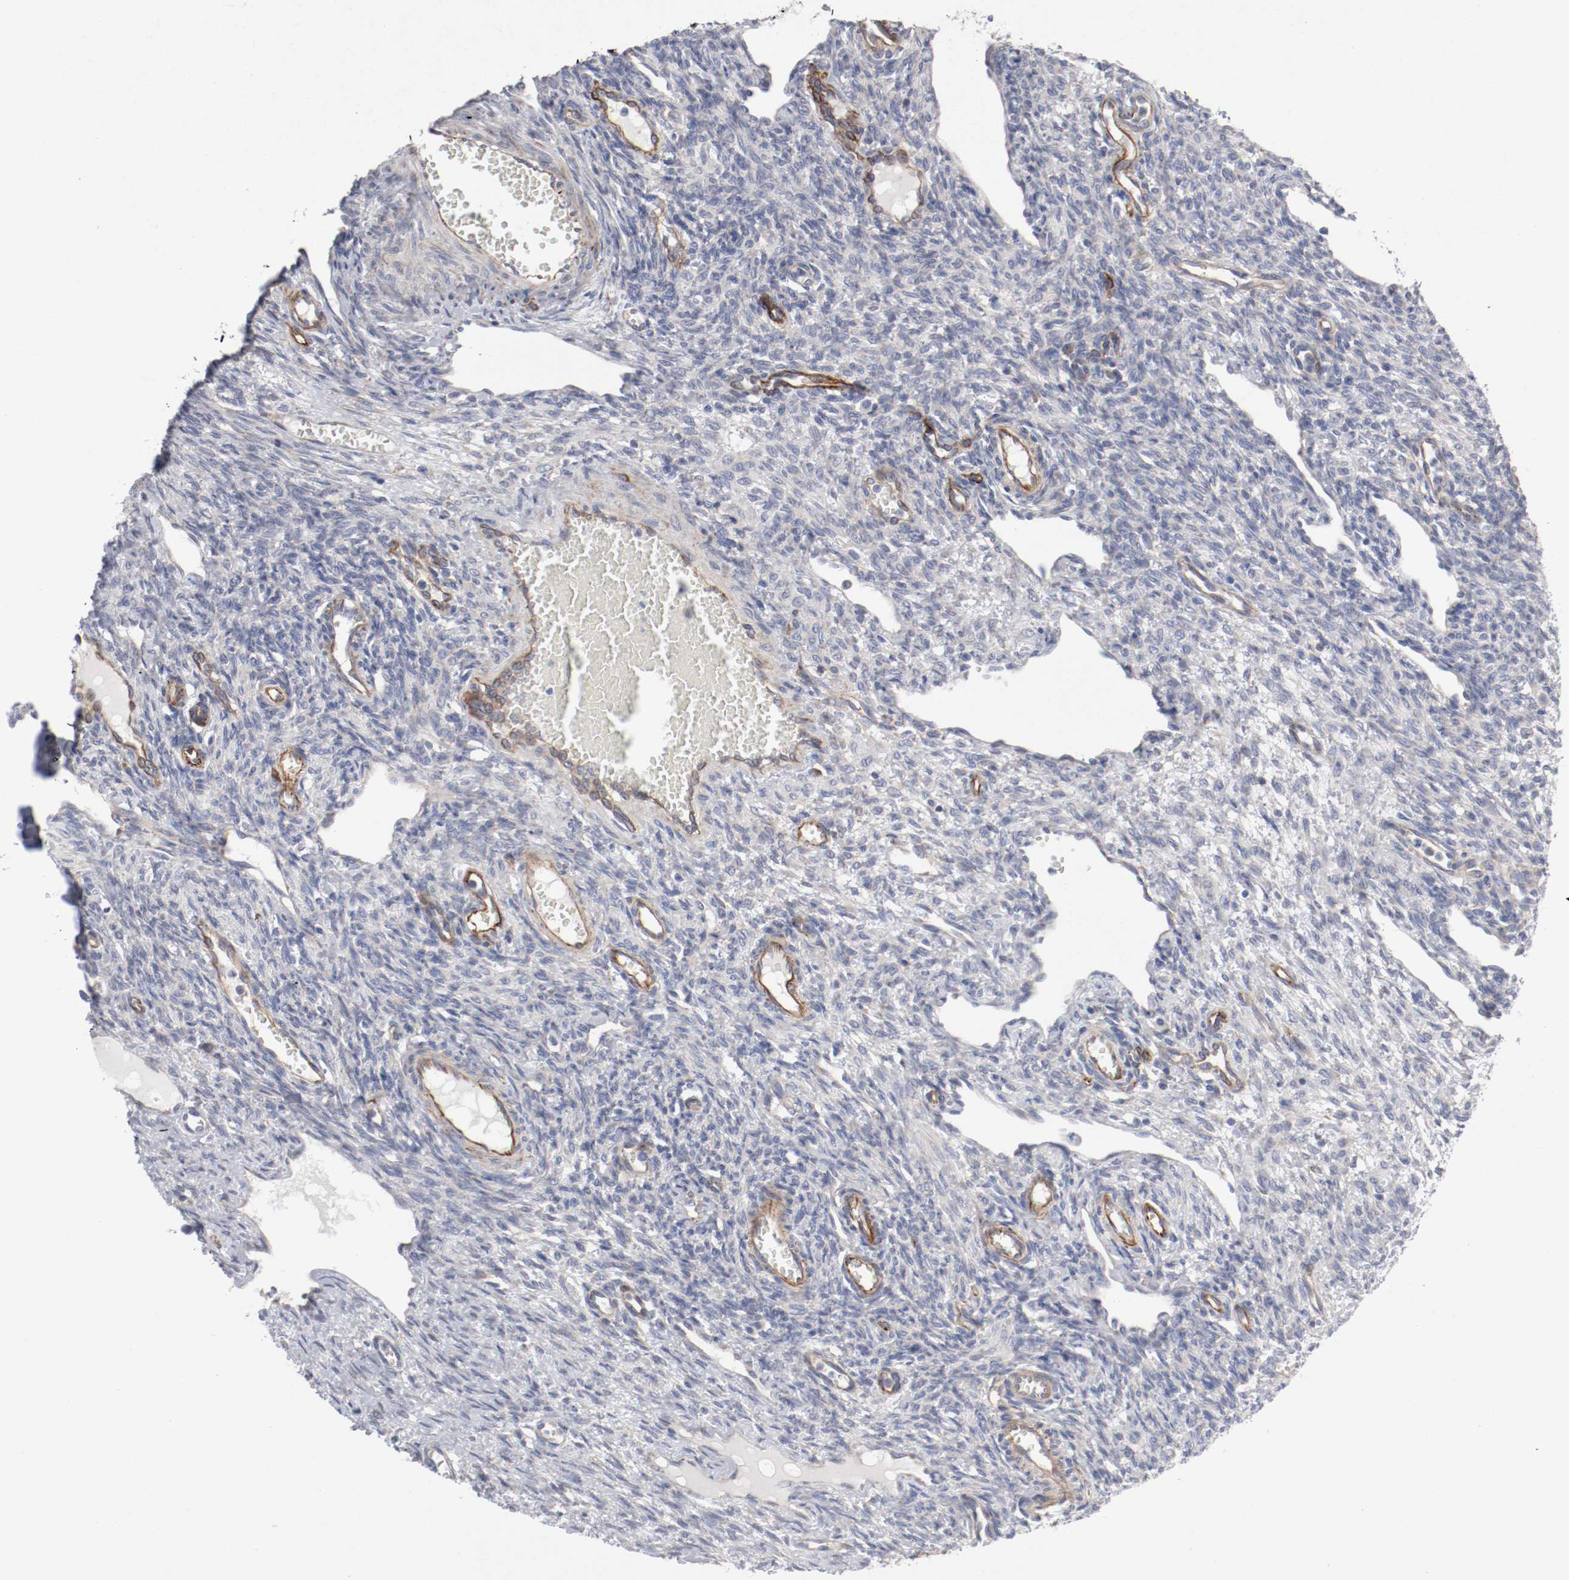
{"staining": {"intensity": "weak", "quantity": "<25%", "location": "cytoplasmic/membranous"}, "tissue": "ovary", "cell_type": "Ovarian stroma cells", "image_type": "normal", "snomed": [{"axis": "morphology", "description": "Normal tissue, NOS"}, {"axis": "topography", "description": "Ovary"}], "caption": "DAB (3,3'-diaminobenzidine) immunohistochemical staining of normal ovary displays no significant positivity in ovarian stroma cells.", "gene": "GIT1", "patient": {"sex": "female", "age": 33}}